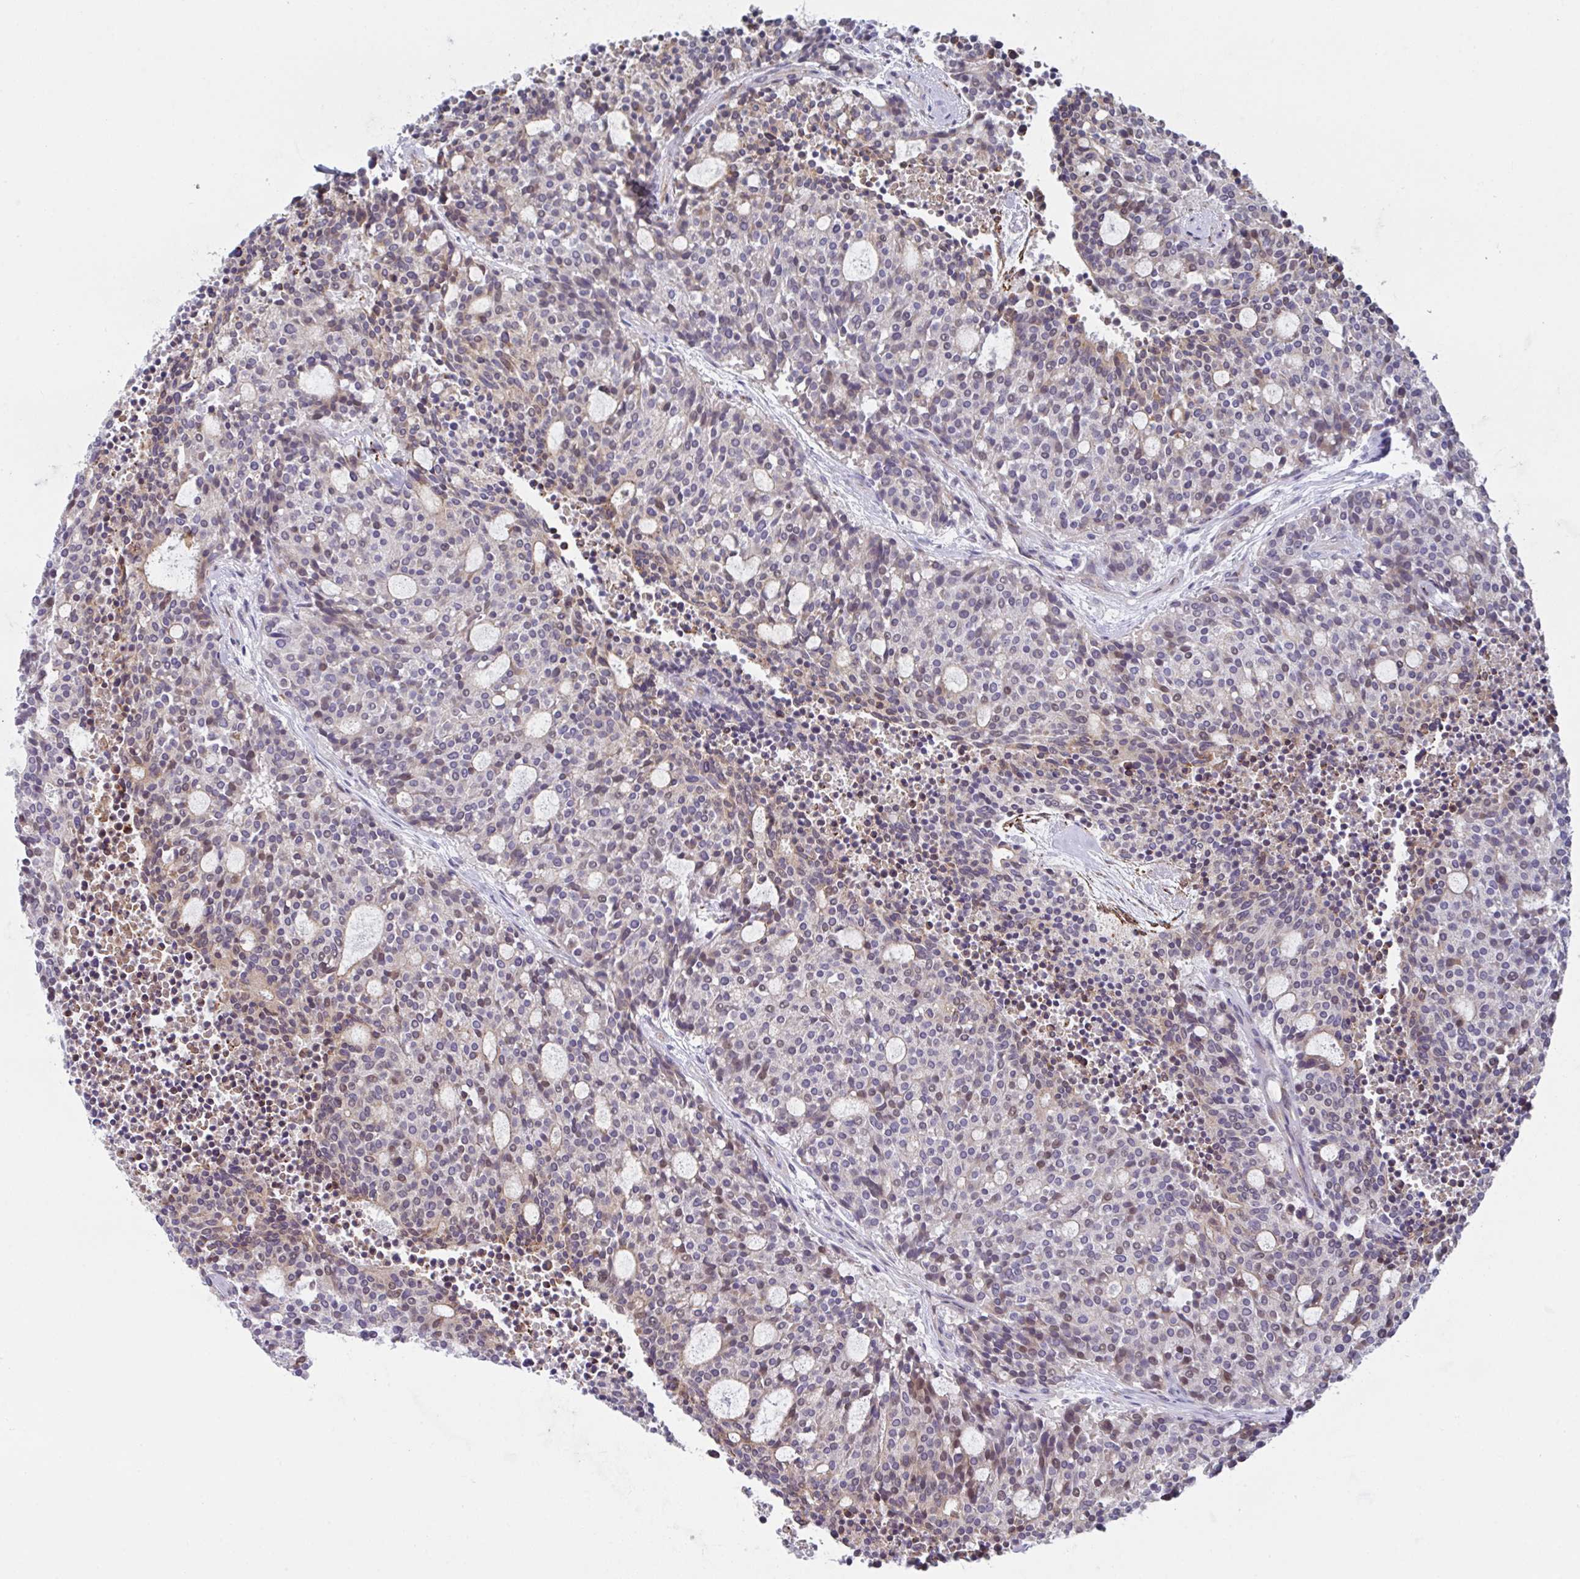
{"staining": {"intensity": "weak", "quantity": "<25%", "location": "cytoplasmic/membranous"}, "tissue": "carcinoid", "cell_type": "Tumor cells", "image_type": "cancer", "snomed": [{"axis": "morphology", "description": "Carcinoid, malignant, NOS"}, {"axis": "topography", "description": "Pancreas"}], "caption": "Image shows no protein staining in tumor cells of malignant carcinoid tissue.", "gene": "RBM18", "patient": {"sex": "female", "age": 54}}